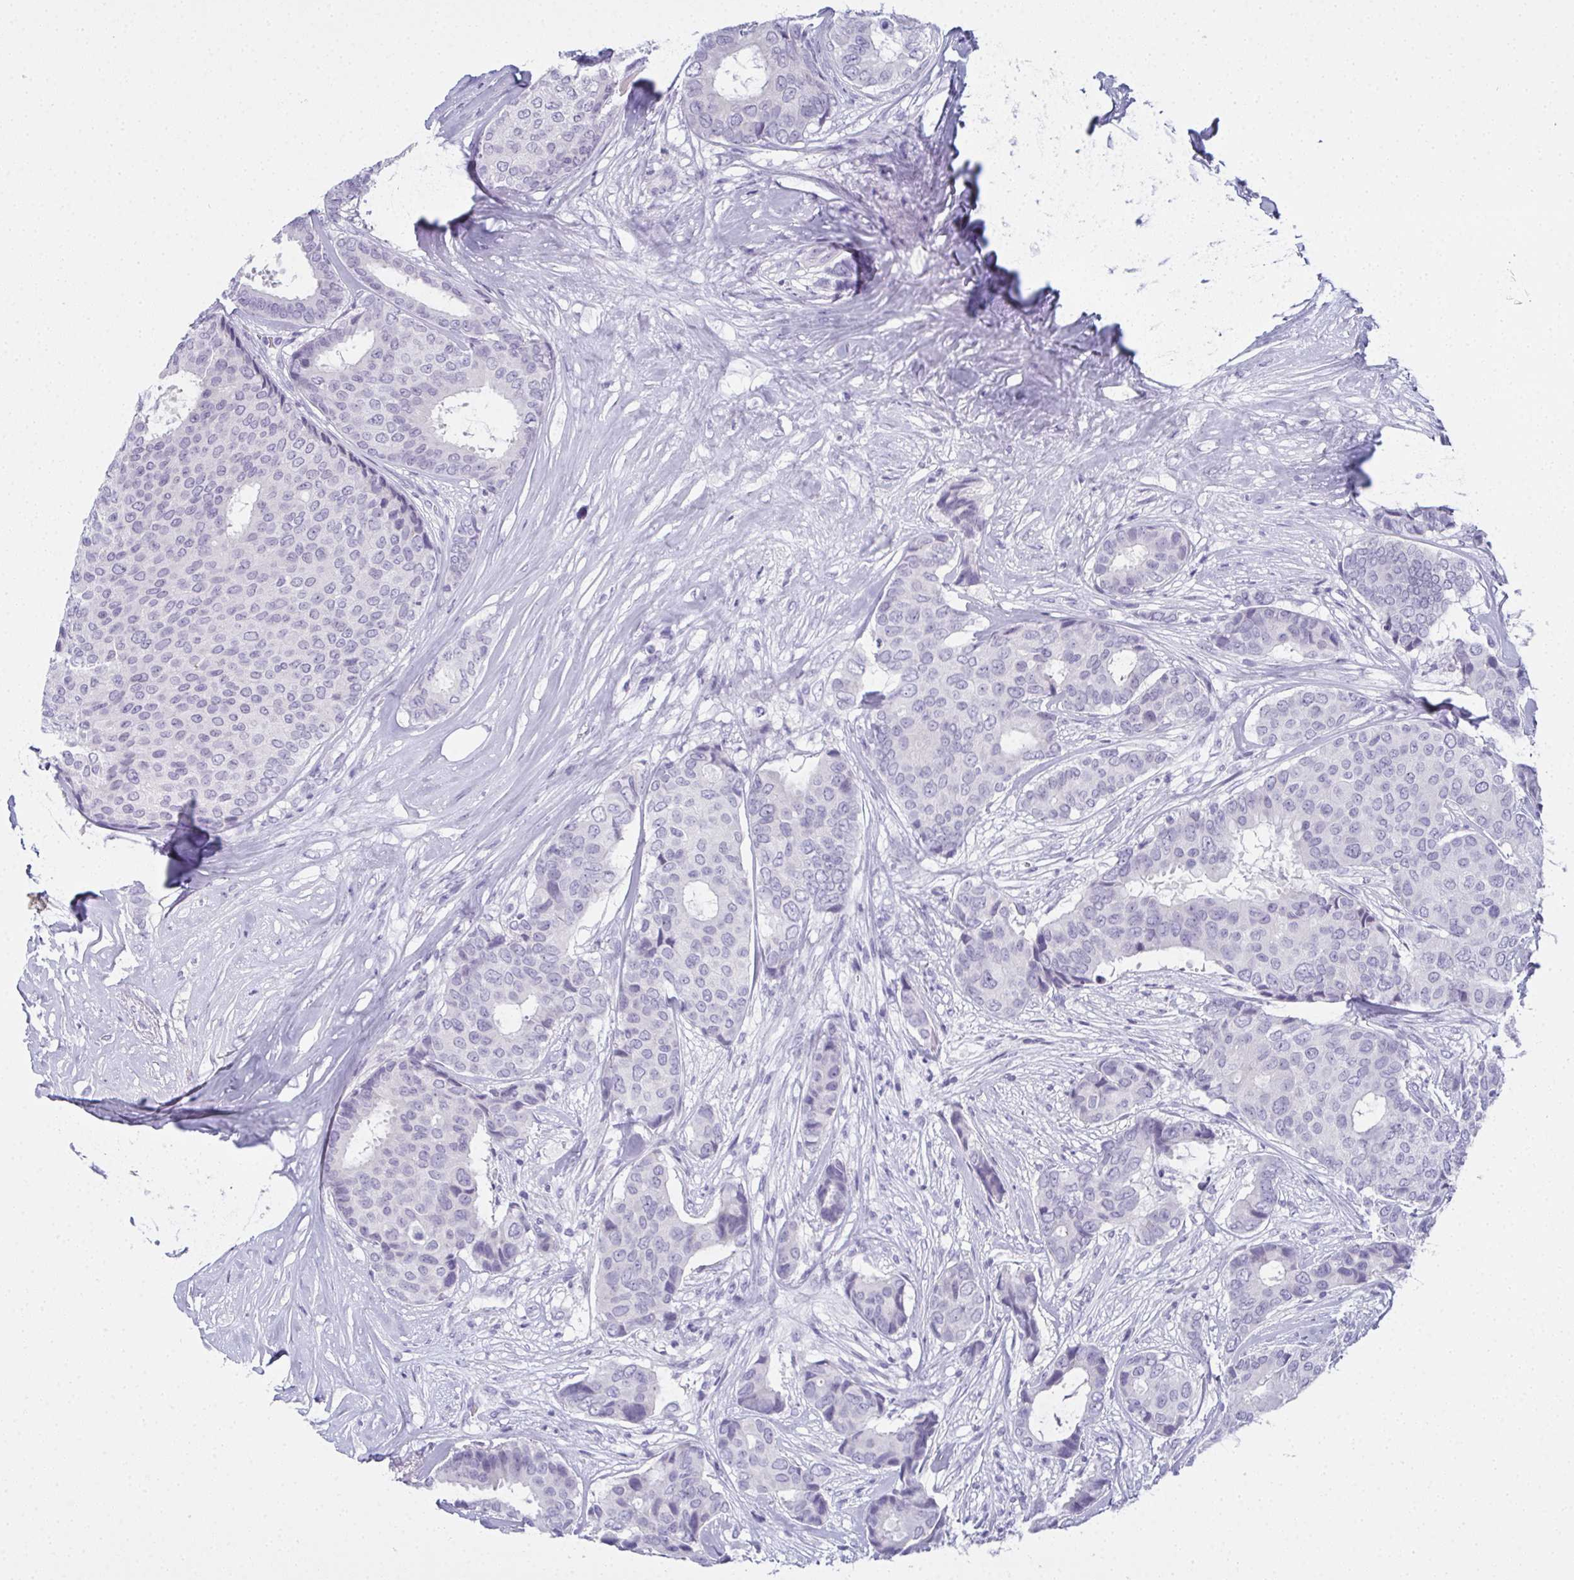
{"staining": {"intensity": "negative", "quantity": "none", "location": "none"}, "tissue": "breast cancer", "cell_type": "Tumor cells", "image_type": "cancer", "snomed": [{"axis": "morphology", "description": "Duct carcinoma"}, {"axis": "topography", "description": "Breast"}], "caption": "High power microscopy histopathology image of an immunohistochemistry image of breast intraductal carcinoma, revealing no significant expression in tumor cells. The staining was performed using DAB to visualize the protein expression in brown, while the nuclei were stained in blue with hematoxylin (Magnification: 20x).", "gene": "SLC36A2", "patient": {"sex": "female", "age": 75}}